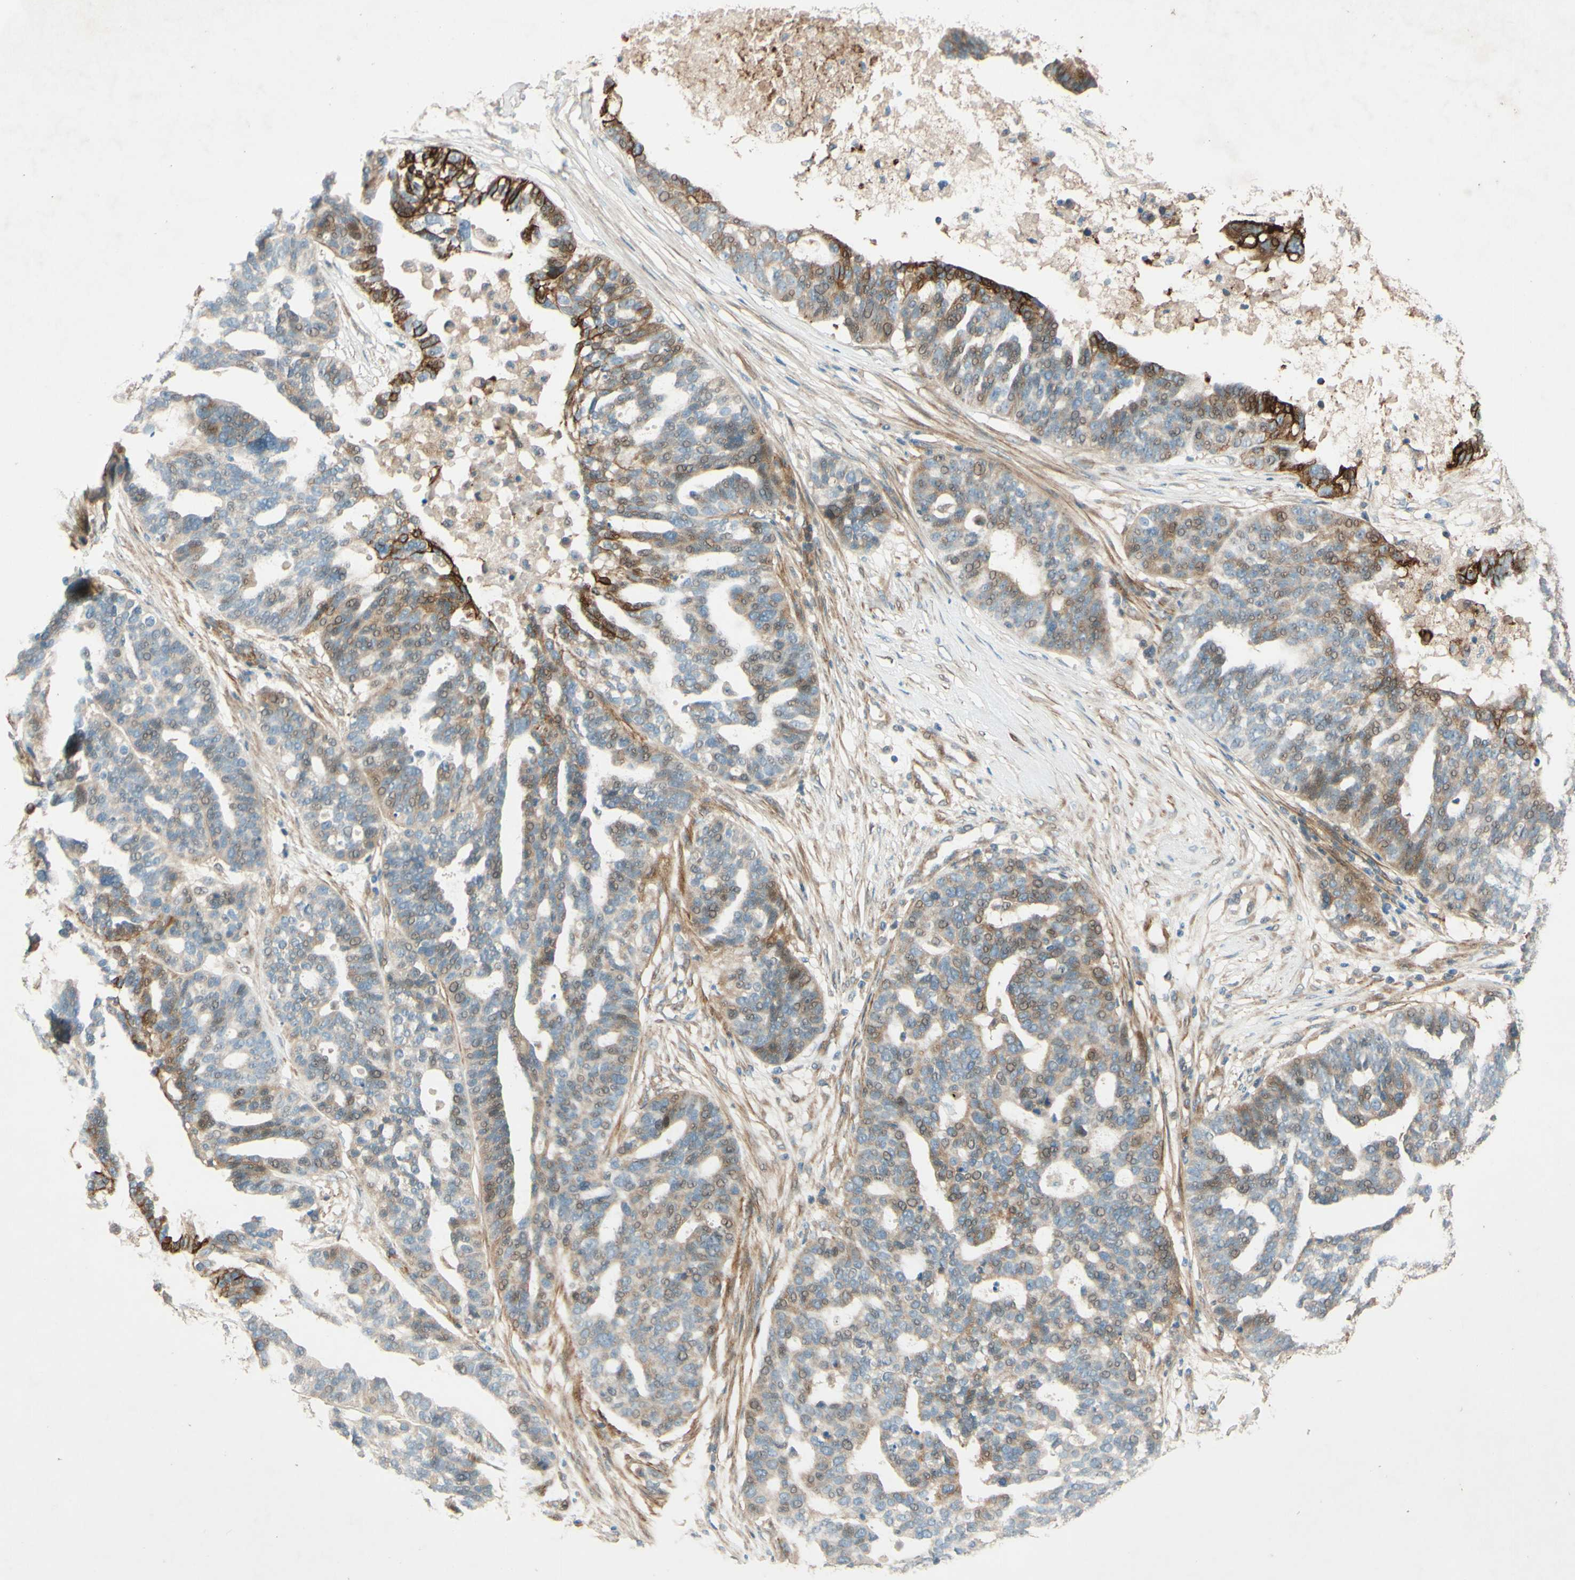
{"staining": {"intensity": "strong", "quantity": "<25%", "location": "cytoplasmic/membranous"}, "tissue": "ovarian cancer", "cell_type": "Tumor cells", "image_type": "cancer", "snomed": [{"axis": "morphology", "description": "Cystadenocarcinoma, serous, NOS"}, {"axis": "topography", "description": "Ovary"}], "caption": "Protein analysis of ovarian cancer (serous cystadenocarcinoma) tissue displays strong cytoplasmic/membranous staining in about <25% of tumor cells. (Brightfield microscopy of DAB IHC at high magnification).", "gene": "ADAM17", "patient": {"sex": "female", "age": 59}}